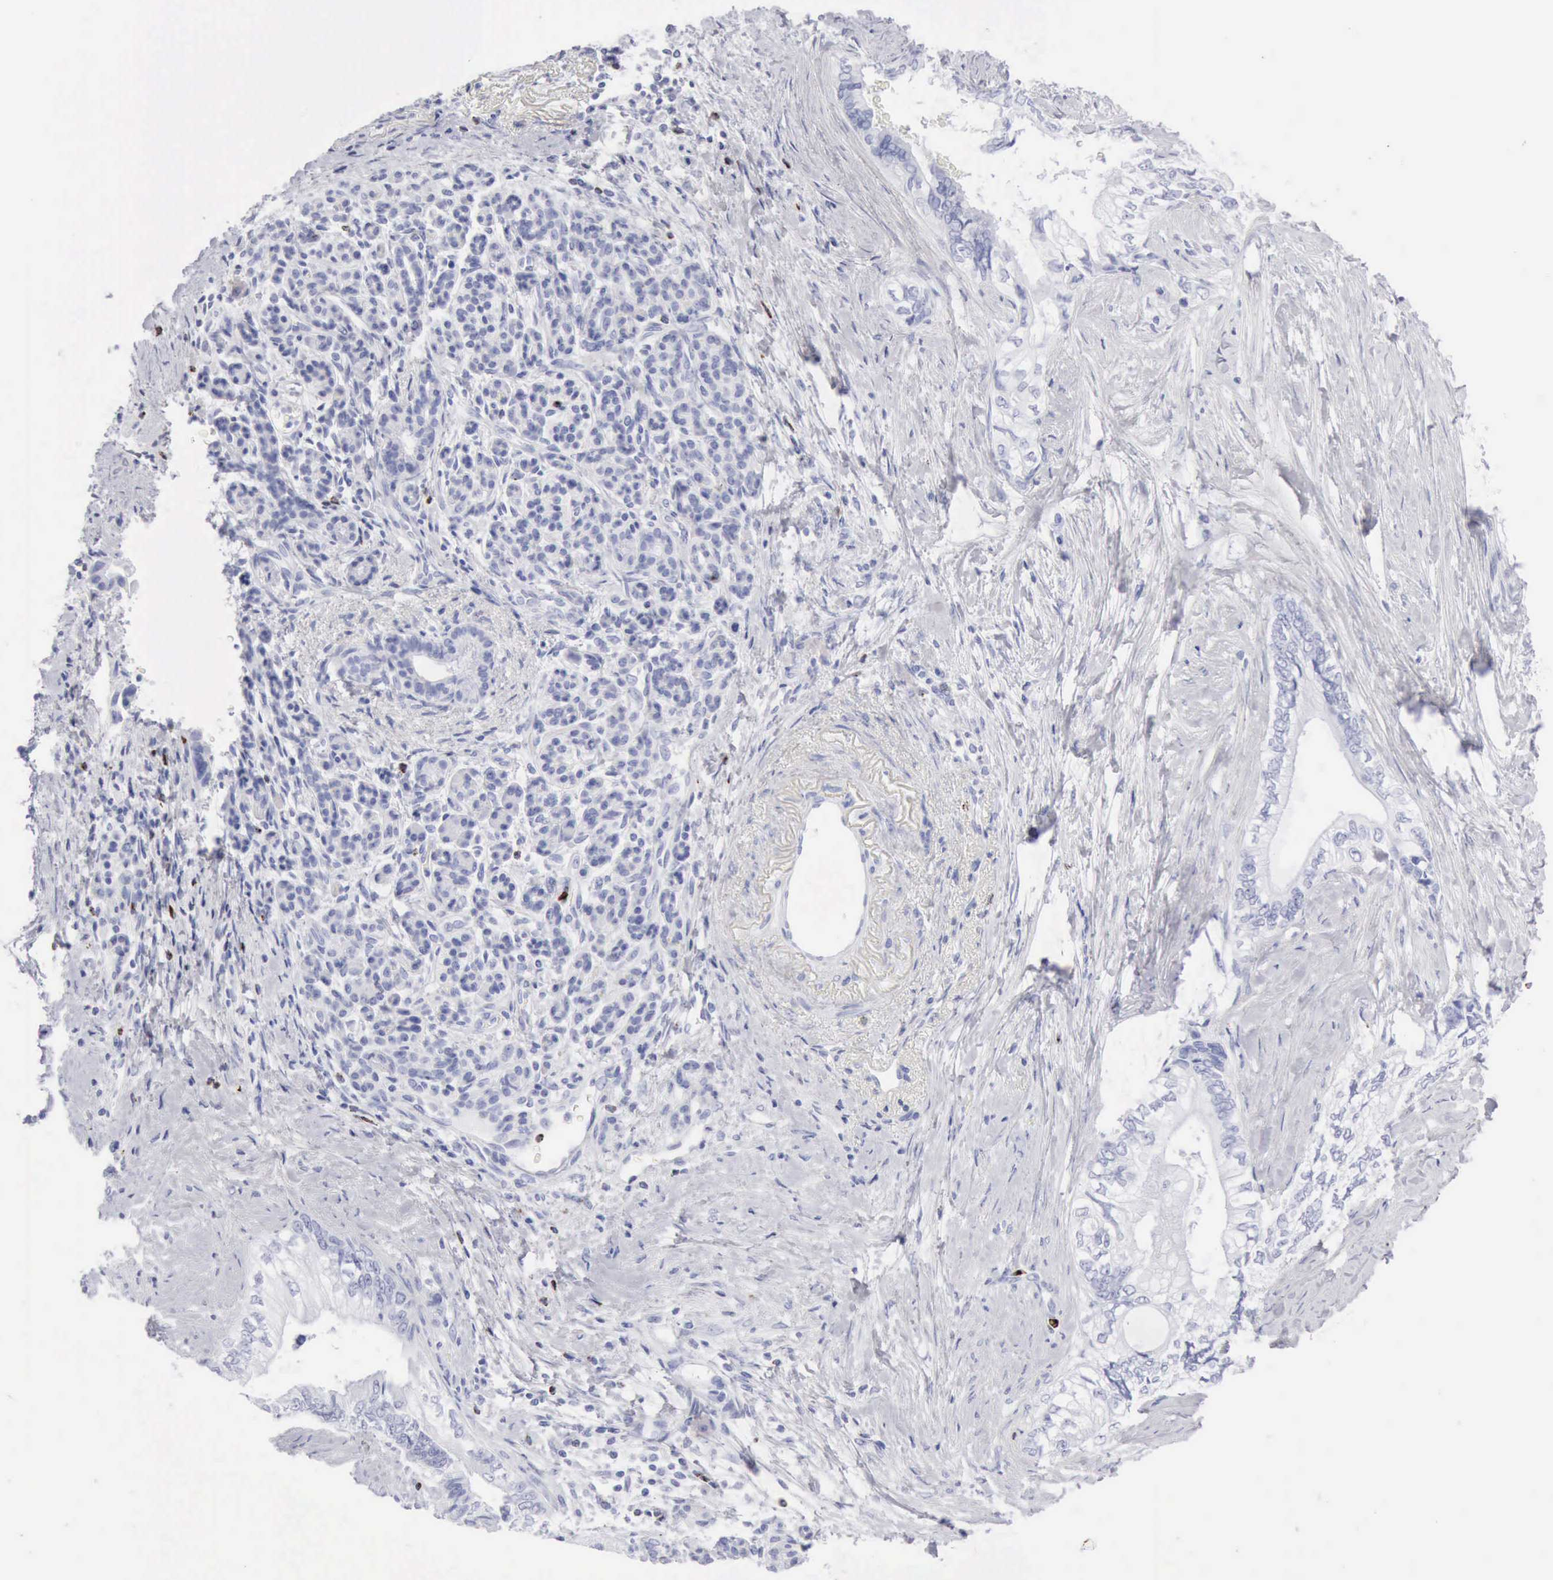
{"staining": {"intensity": "negative", "quantity": "none", "location": "none"}, "tissue": "pancreatic cancer", "cell_type": "Tumor cells", "image_type": "cancer", "snomed": [{"axis": "morphology", "description": "Adenocarcinoma, NOS"}, {"axis": "topography", "description": "Pancreas"}], "caption": "Micrograph shows no significant protein expression in tumor cells of adenocarcinoma (pancreatic).", "gene": "GZMB", "patient": {"sex": "female", "age": 66}}